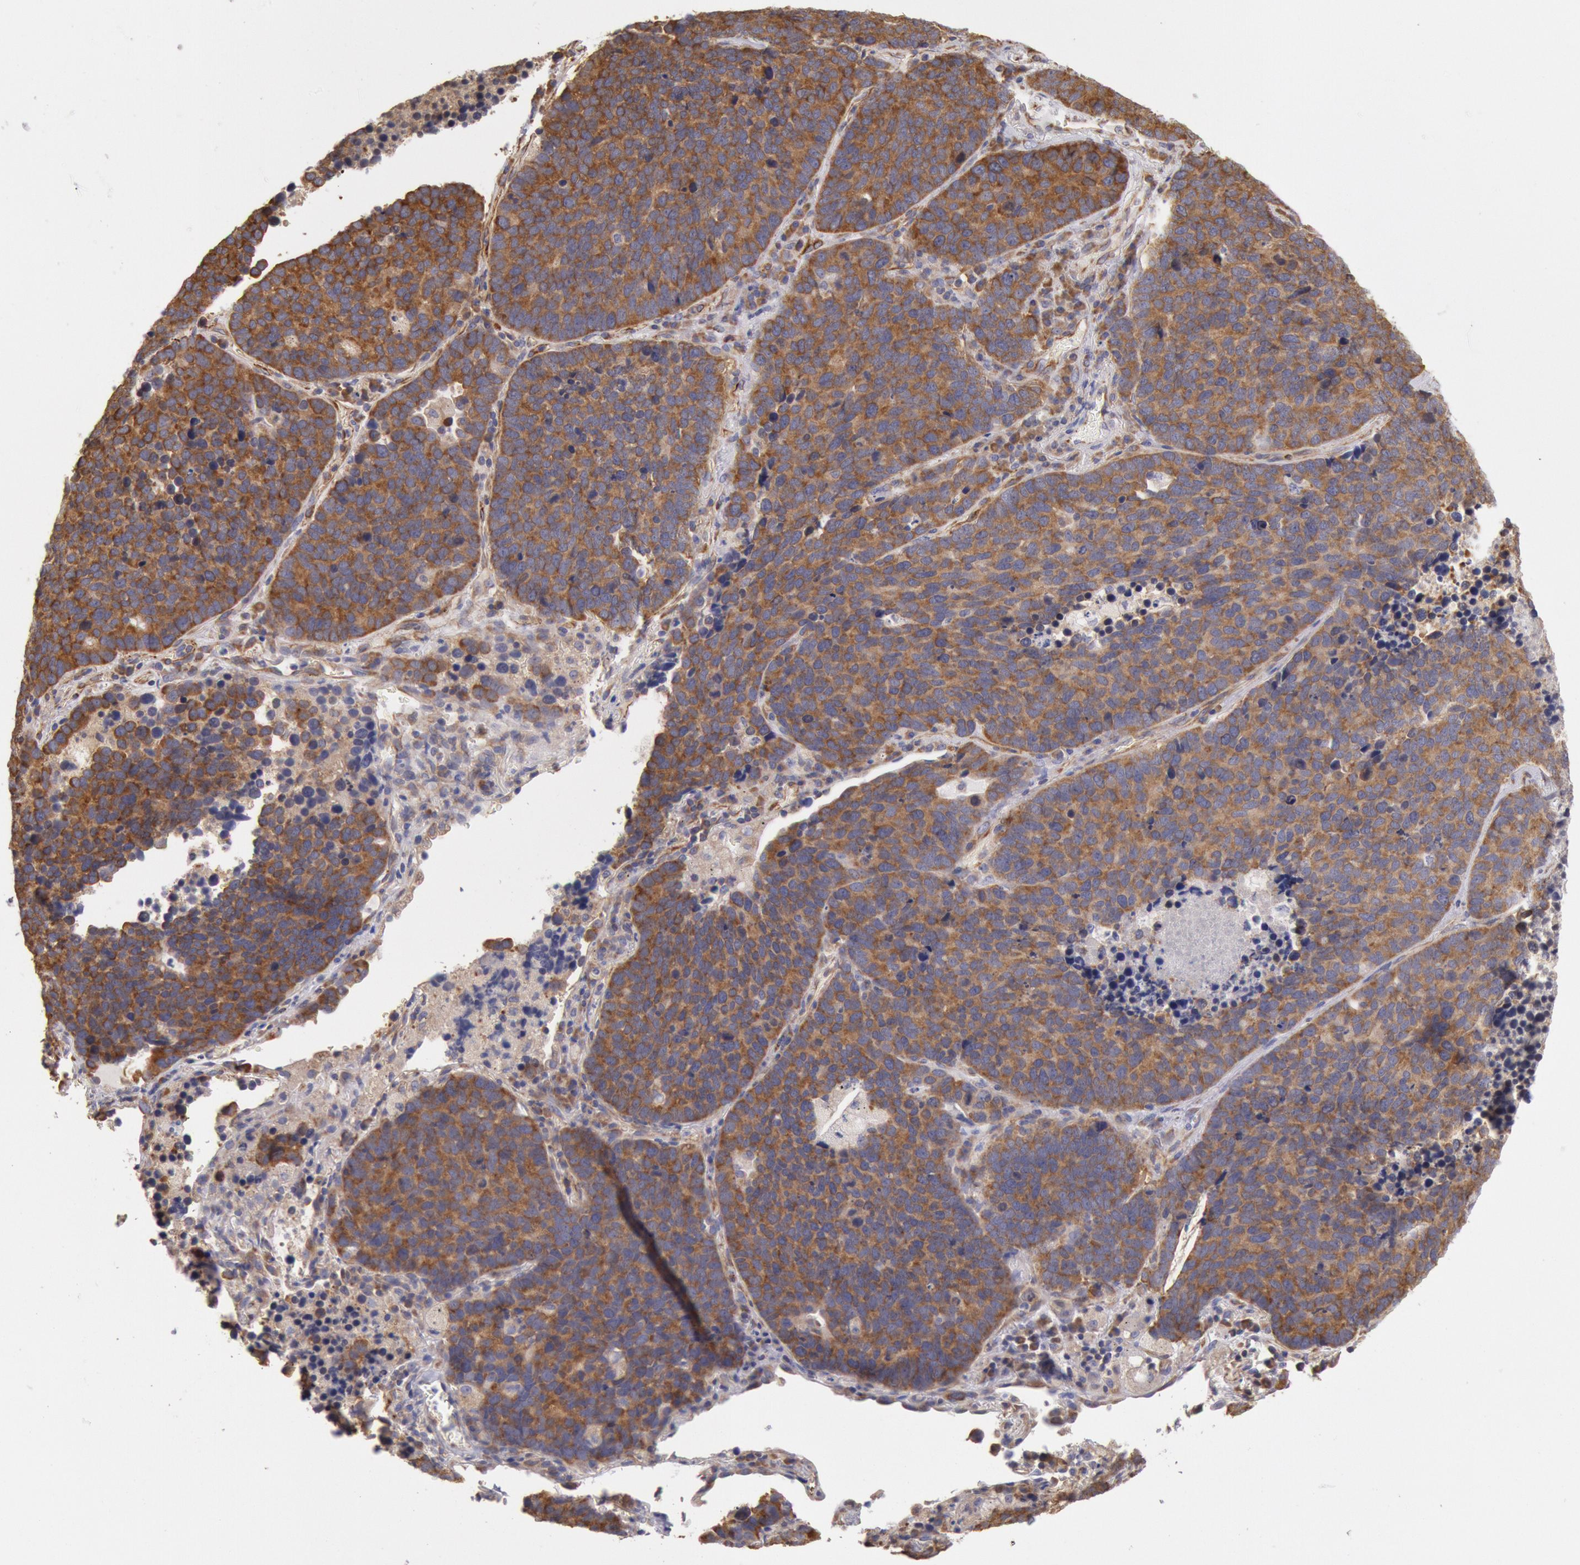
{"staining": {"intensity": "strong", "quantity": ">75%", "location": "cytoplasmic/membranous"}, "tissue": "lung cancer", "cell_type": "Tumor cells", "image_type": "cancer", "snomed": [{"axis": "morphology", "description": "Neoplasm, malignant, NOS"}, {"axis": "topography", "description": "Lung"}], "caption": "Immunohistochemical staining of human malignant neoplasm (lung) demonstrates high levels of strong cytoplasmic/membranous staining in about >75% of tumor cells.", "gene": "DRG1", "patient": {"sex": "female", "age": 75}}